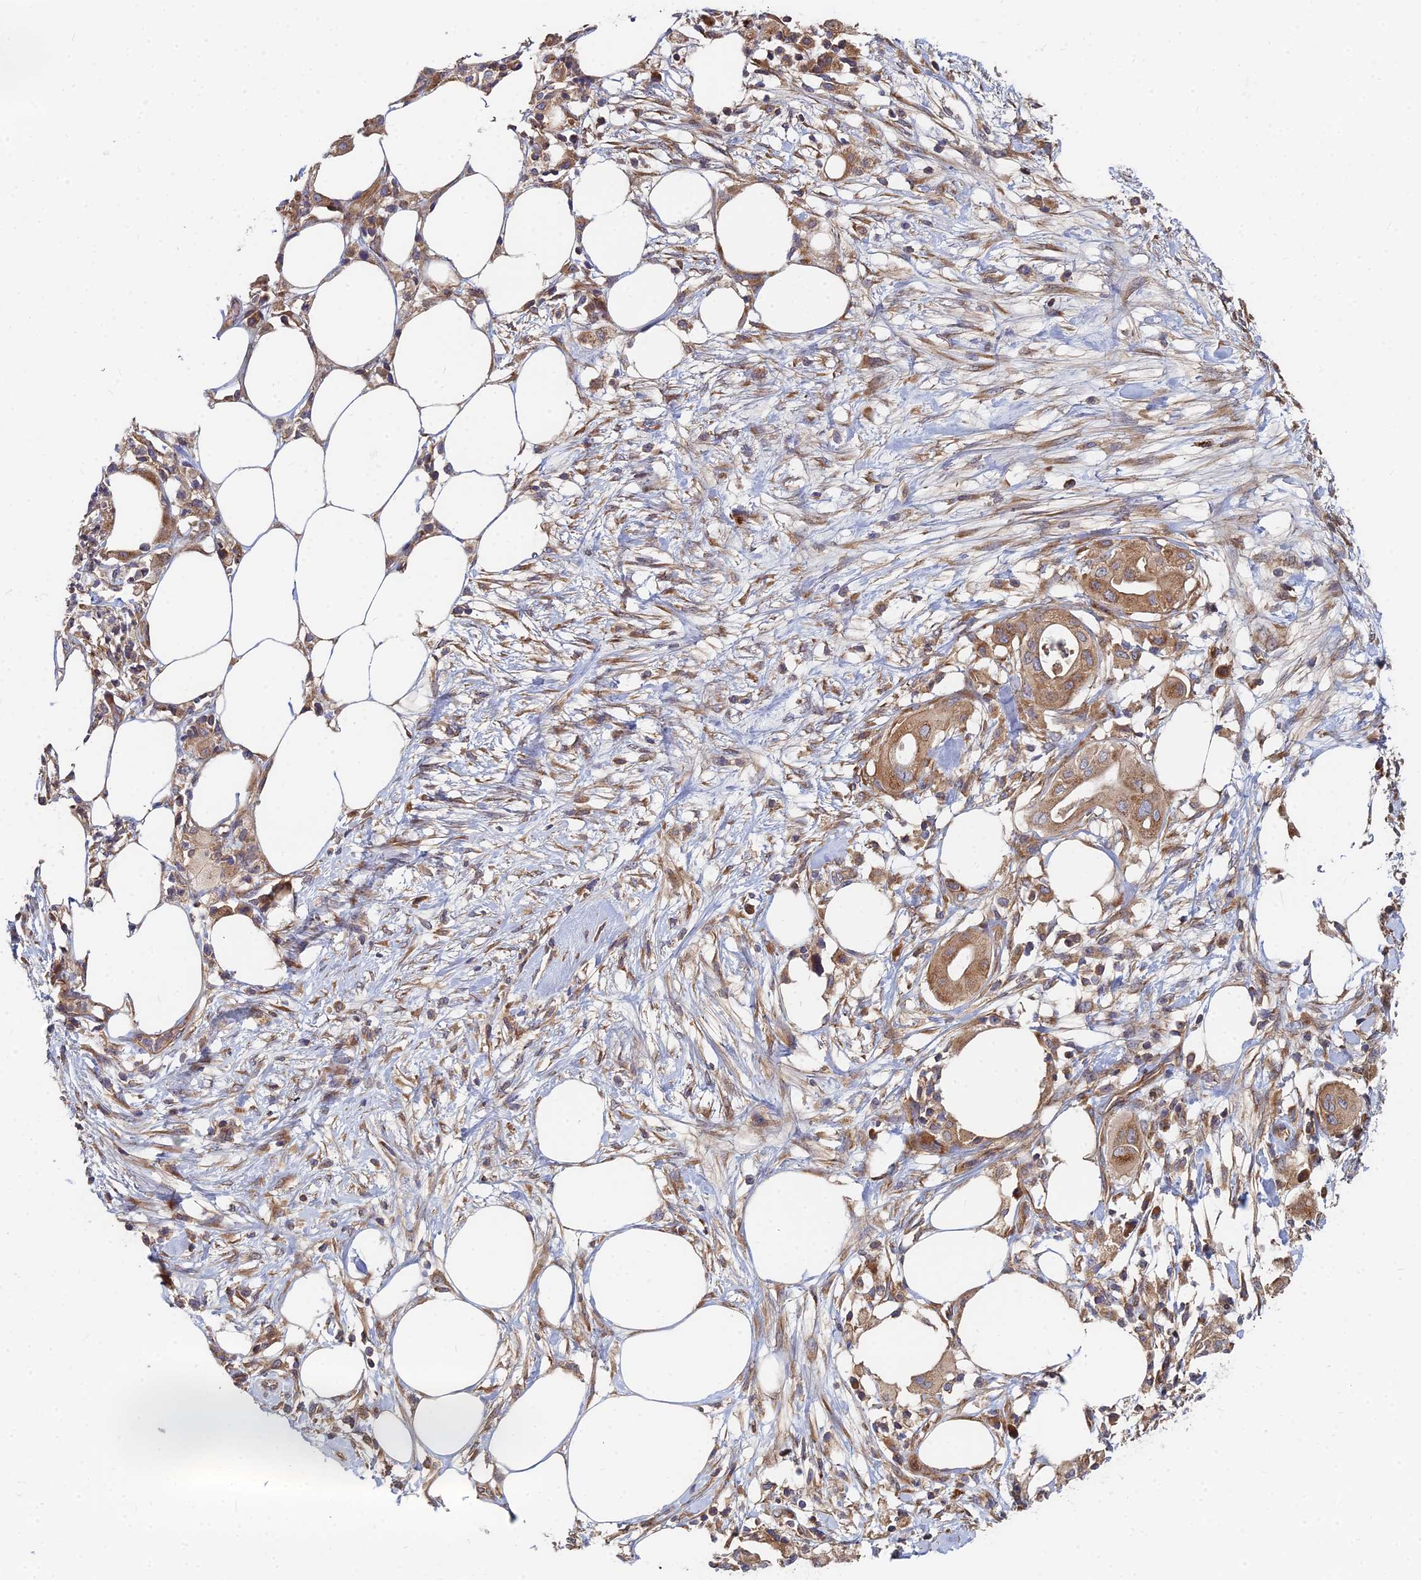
{"staining": {"intensity": "moderate", "quantity": ">75%", "location": "cytoplasmic/membranous"}, "tissue": "pancreatic cancer", "cell_type": "Tumor cells", "image_type": "cancer", "snomed": [{"axis": "morphology", "description": "Adenocarcinoma, NOS"}, {"axis": "topography", "description": "Pancreas"}], "caption": "The histopathology image shows immunohistochemical staining of pancreatic cancer. There is moderate cytoplasmic/membranous positivity is present in approximately >75% of tumor cells. (IHC, brightfield microscopy, high magnification).", "gene": "CCZ1", "patient": {"sex": "male", "age": 68}}